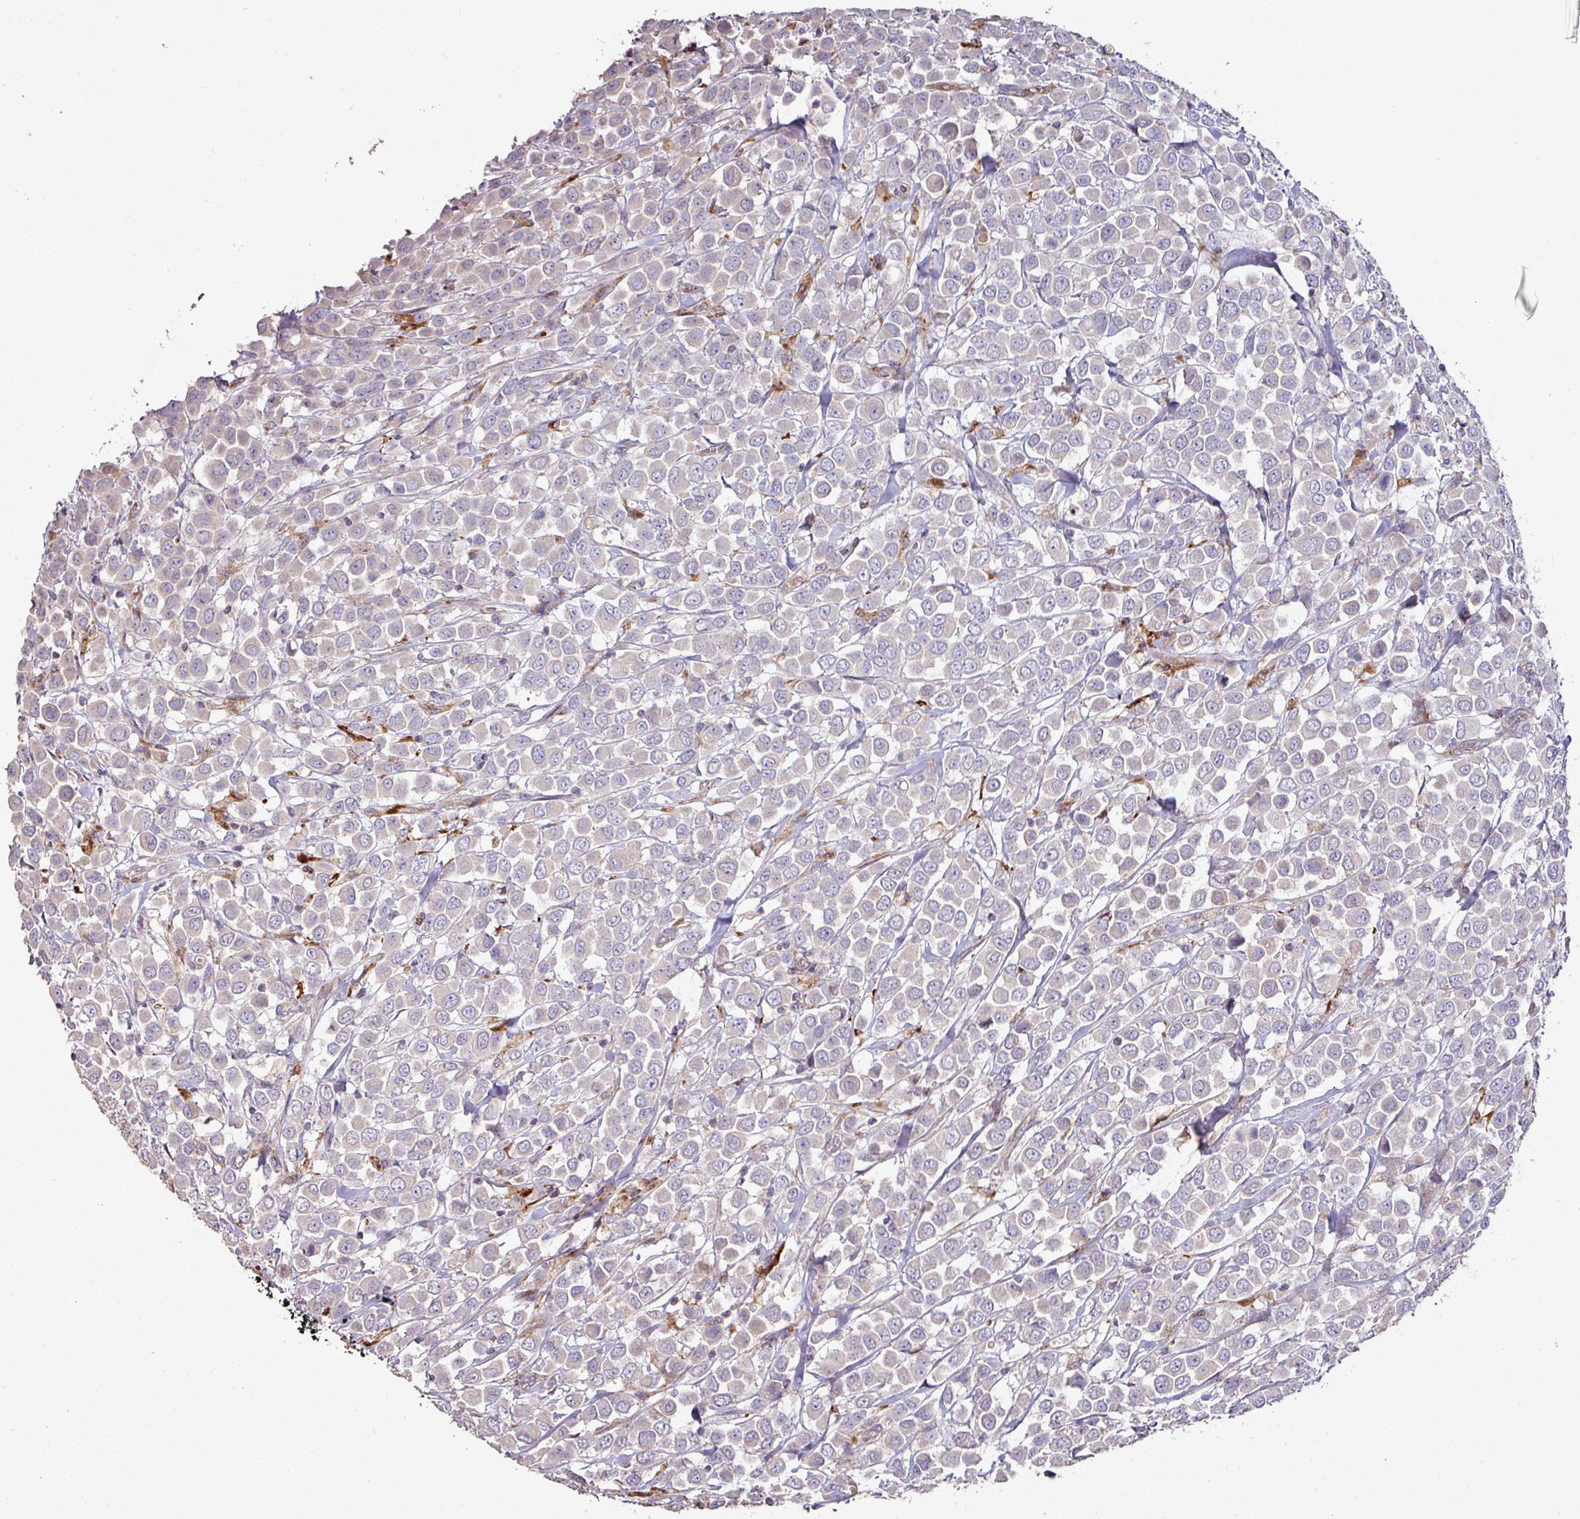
{"staining": {"intensity": "negative", "quantity": "none", "location": "none"}, "tissue": "breast cancer", "cell_type": "Tumor cells", "image_type": "cancer", "snomed": [{"axis": "morphology", "description": "Duct carcinoma"}, {"axis": "topography", "description": "Breast"}], "caption": "Tumor cells are negative for brown protein staining in breast cancer.", "gene": "RPL23A", "patient": {"sex": "female", "age": 61}}